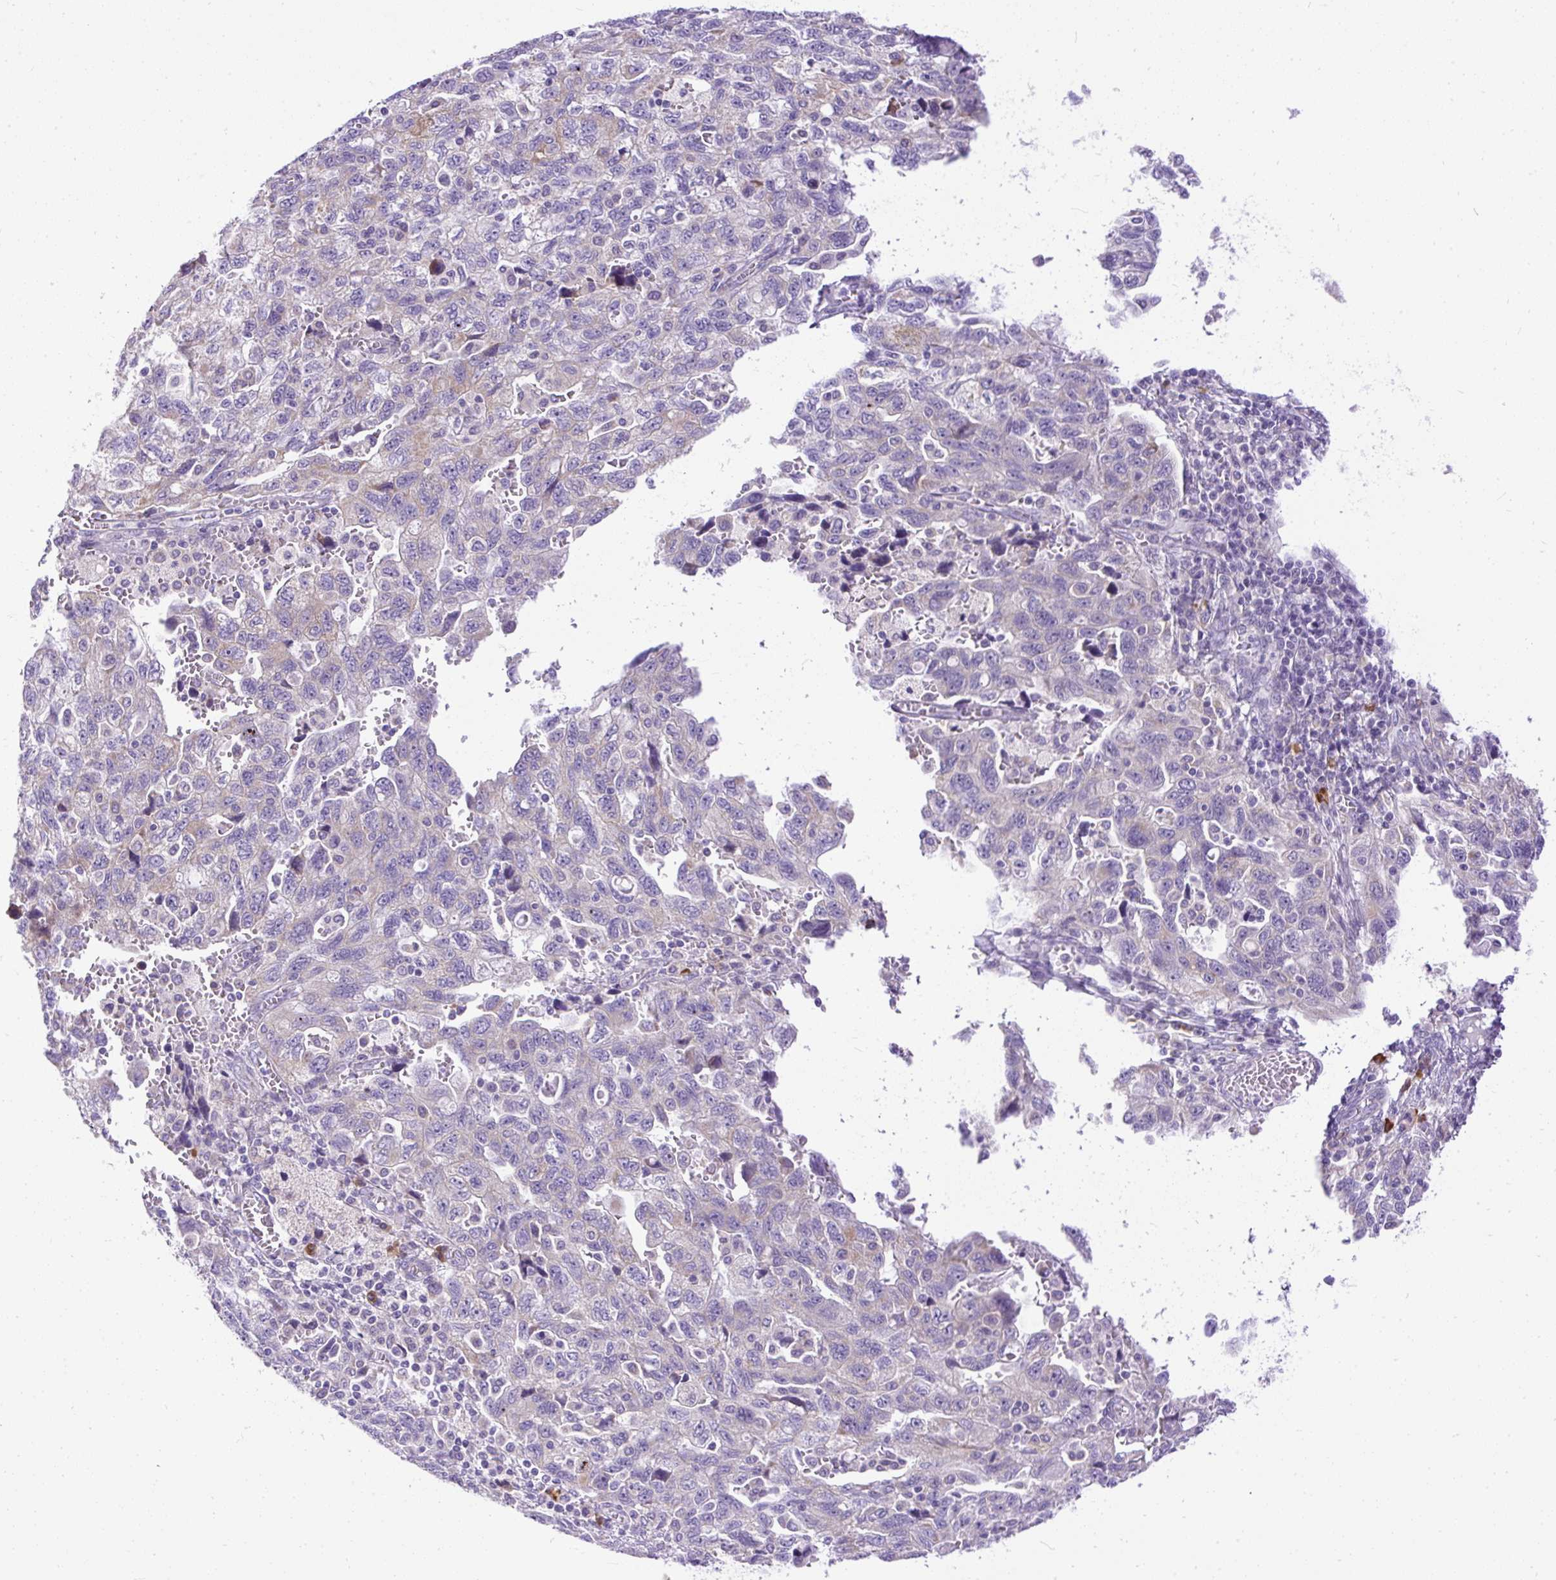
{"staining": {"intensity": "weak", "quantity": "<25%", "location": "cytoplasmic/membranous"}, "tissue": "ovarian cancer", "cell_type": "Tumor cells", "image_type": "cancer", "snomed": [{"axis": "morphology", "description": "Carcinoma, NOS"}, {"axis": "morphology", "description": "Cystadenocarcinoma, serous, NOS"}, {"axis": "topography", "description": "Ovary"}], "caption": "Human ovarian cancer stained for a protein using immunohistochemistry (IHC) displays no staining in tumor cells.", "gene": "SYBU", "patient": {"sex": "female", "age": 69}}